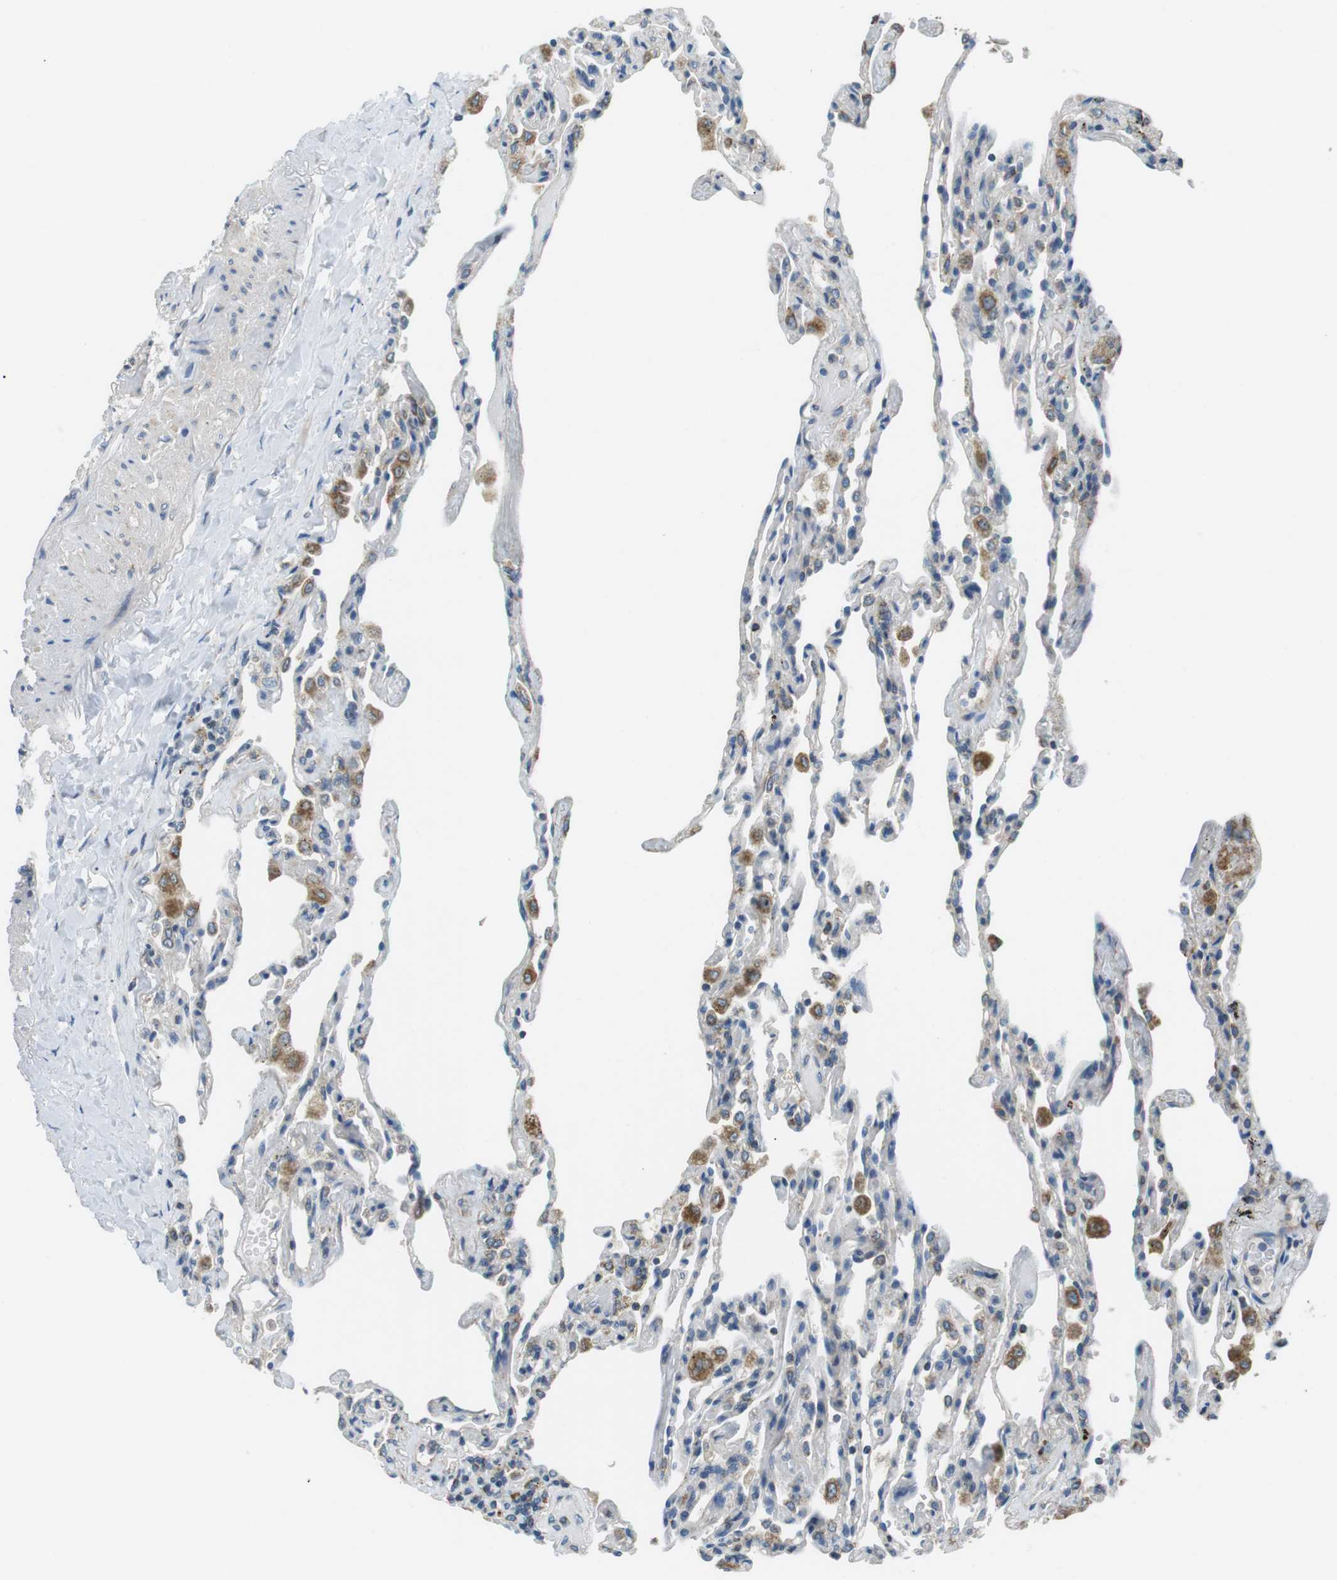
{"staining": {"intensity": "weak", "quantity": "<25%", "location": "cytoplasmic/membranous"}, "tissue": "lung", "cell_type": "Alveolar cells", "image_type": "normal", "snomed": [{"axis": "morphology", "description": "Normal tissue, NOS"}, {"axis": "topography", "description": "Lung"}], "caption": "This is a photomicrograph of immunohistochemistry (IHC) staining of normal lung, which shows no positivity in alveolar cells. (DAB (3,3'-diaminobenzidine) immunohistochemistry (IHC) with hematoxylin counter stain).", "gene": "BACE1", "patient": {"sex": "male", "age": 59}}